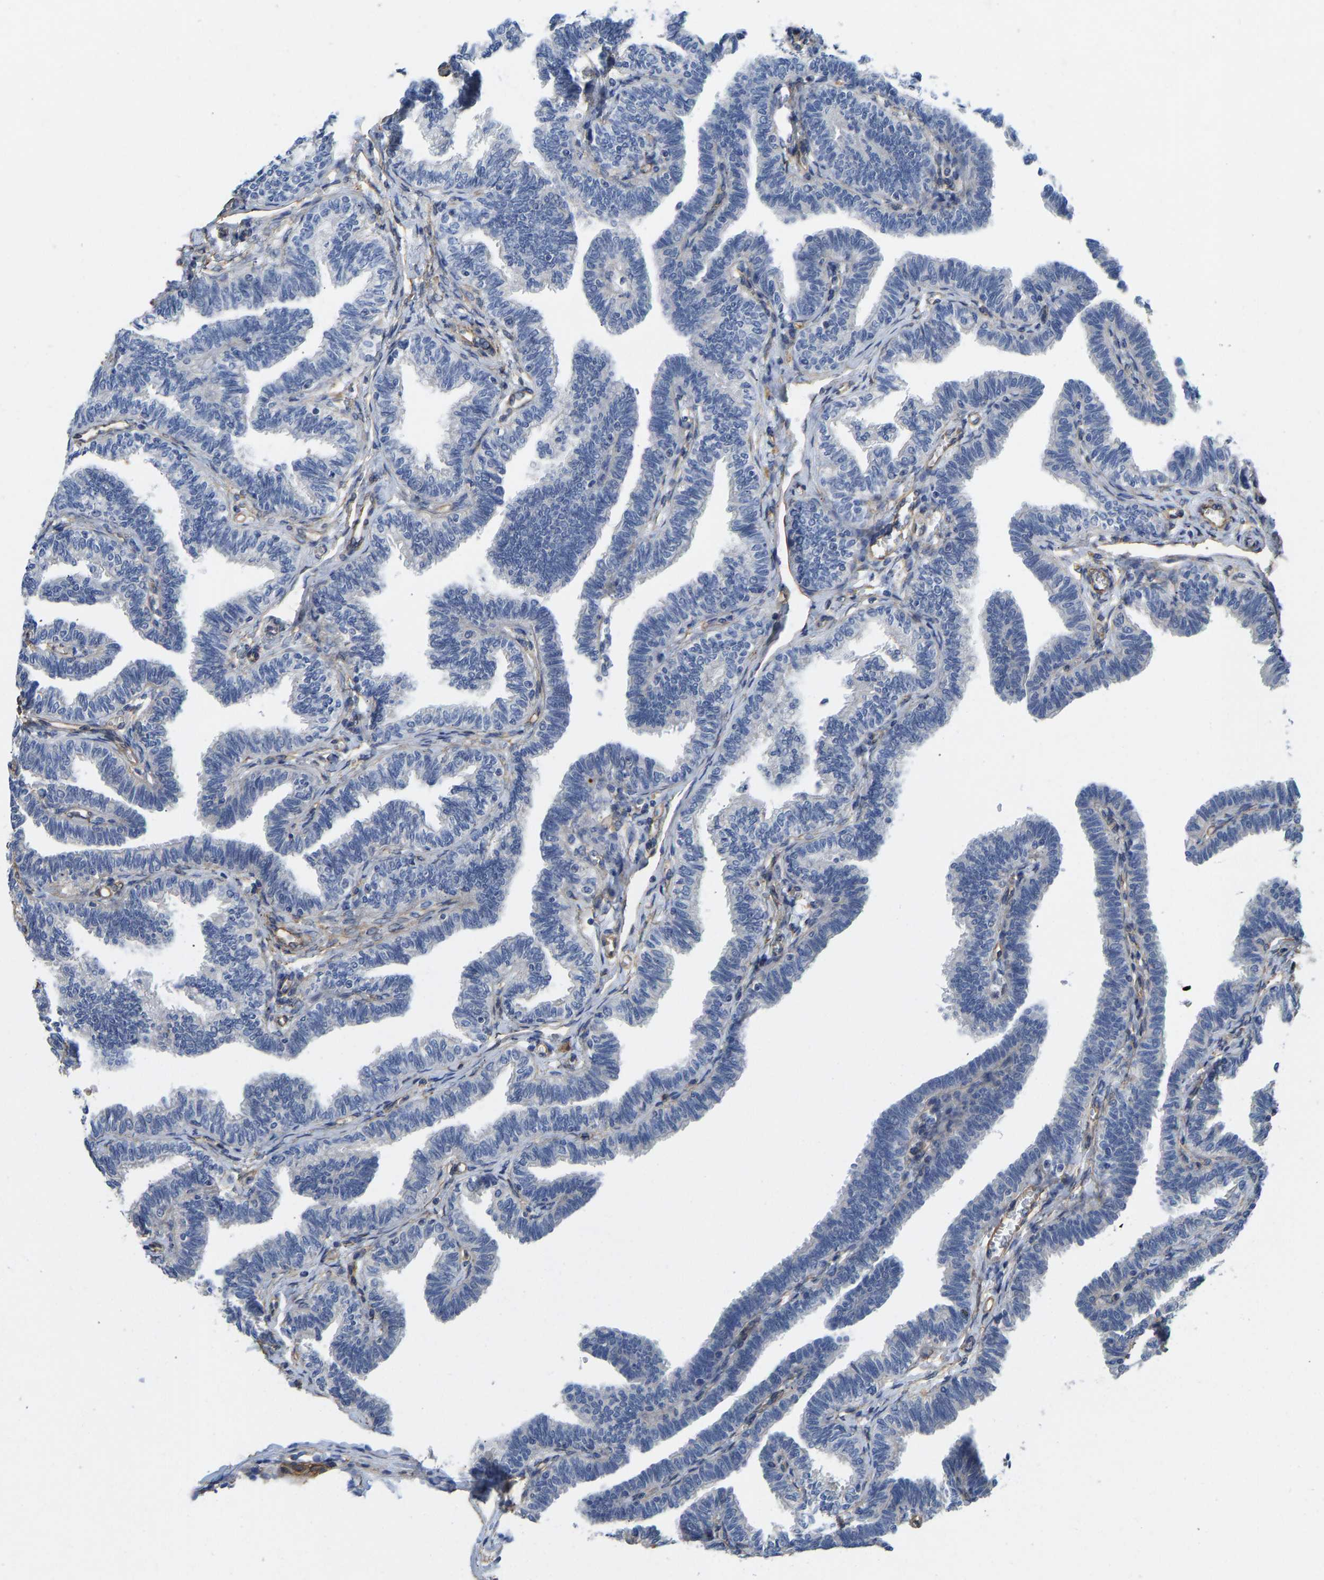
{"staining": {"intensity": "weak", "quantity": "<25%", "location": "cytoplasmic/membranous"}, "tissue": "fallopian tube", "cell_type": "Glandular cells", "image_type": "normal", "snomed": [{"axis": "morphology", "description": "Normal tissue, NOS"}, {"axis": "topography", "description": "Fallopian tube"}, {"axis": "topography", "description": "Ovary"}], "caption": "This image is of normal fallopian tube stained with immunohistochemistry to label a protein in brown with the nuclei are counter-stained blue. There is no positivity in glandular cells.", "gene": "ELMO2", "patient": {"sex": "female", "age": 23}}